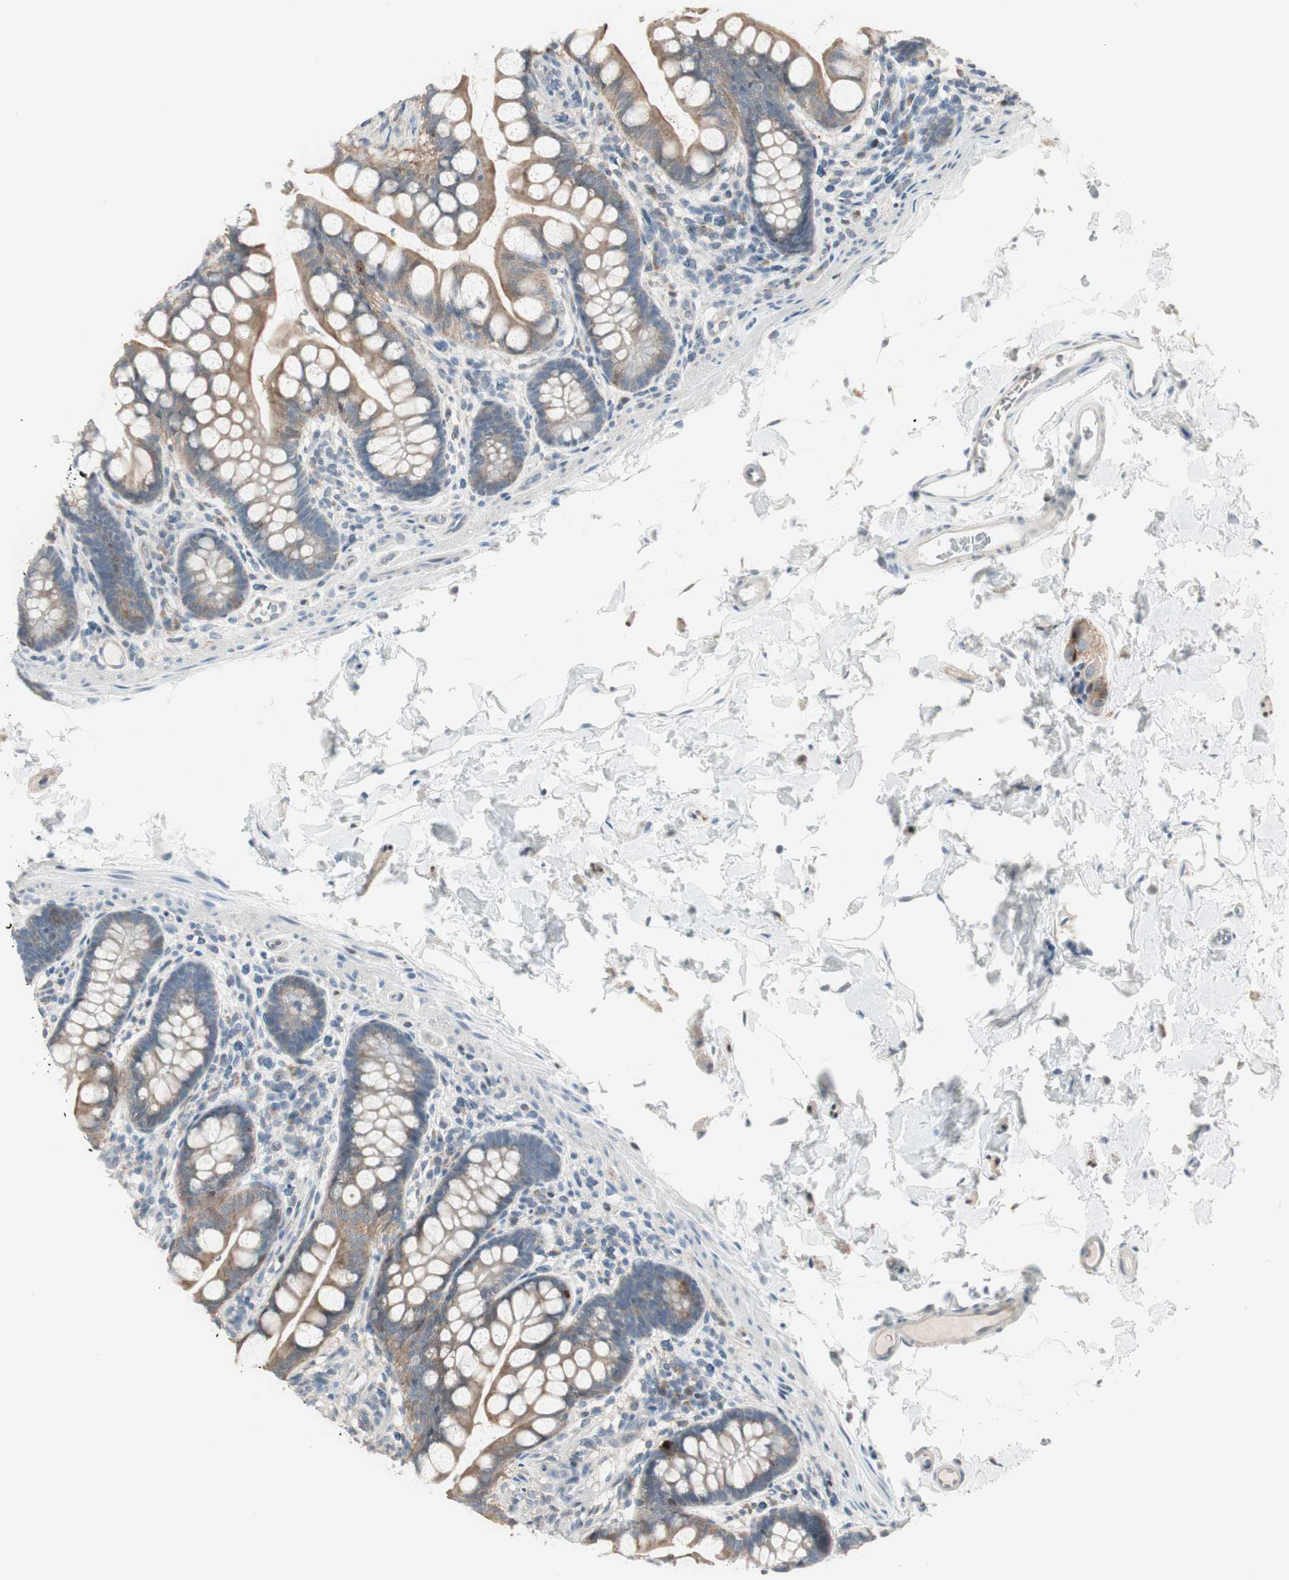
{"staining": {"intensity": "moderate", "quantity": ">75%", "location": "cytoplasmic/membranous"}, "tissue": "small intestine", "cell_type": "Glandular cells", "image_type": "normal", "snomed": [{"axis": "morphology", "description": "Normal tissue, NOS"}, {"axis": "topography", "description": "Small intestine"}], "caption": "DAB immunohistochemical staining of normal small intestine reveals moderate cytoplasmic/membranous protein expression in approximately >75% of glandular cells.", "gene": "PDZK1", "patient": {"sex": "female", "age": 58}}